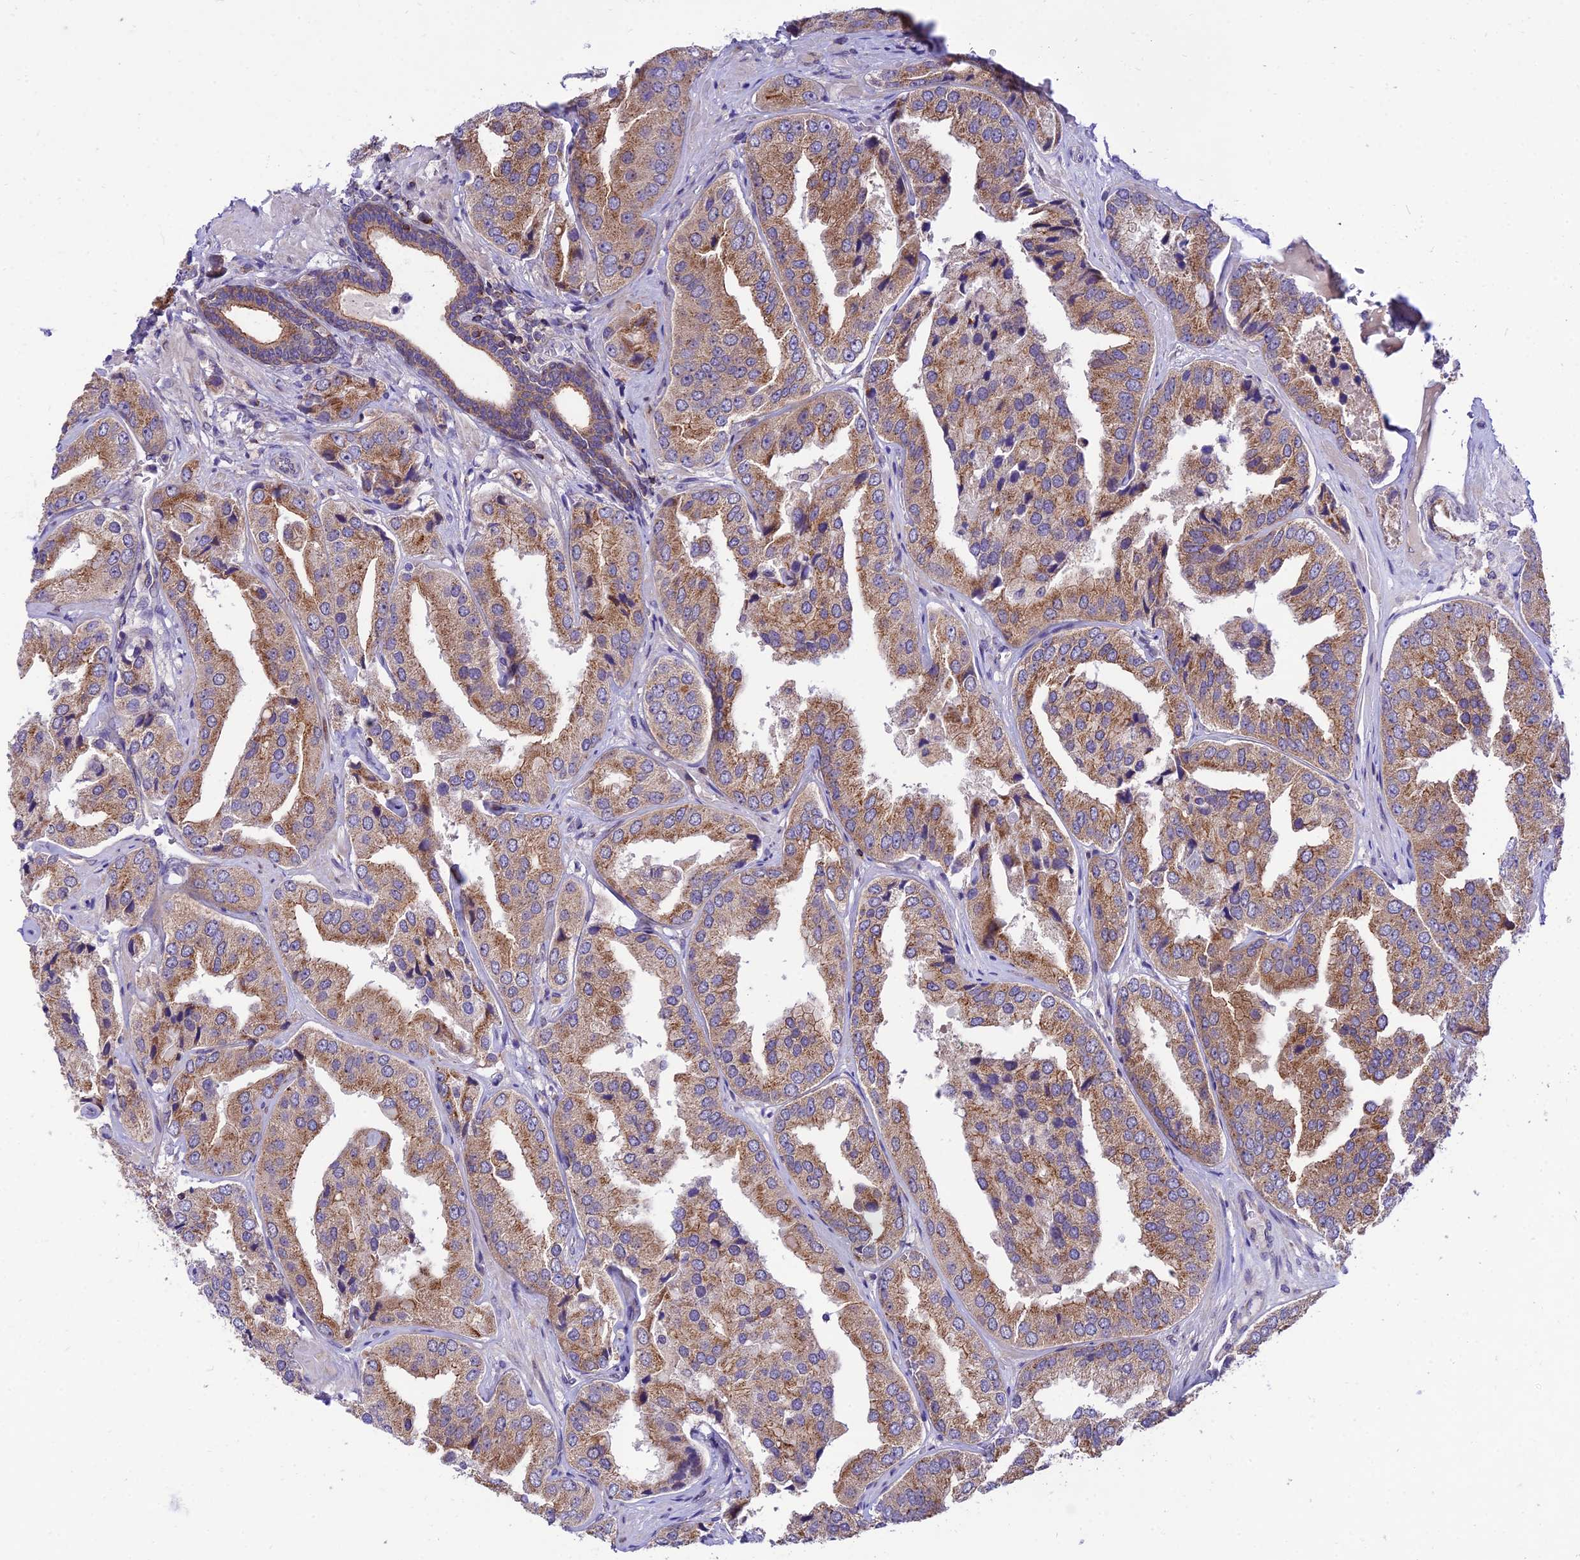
{"staining": {"intensity": "moderate", "quantity": ">75%", "location": "cytoplasmic/membranous"}, "tissue": "prostate cancer", "cell_type": "Tumor cells", "image_type": "cancer", "snomed": [{"axis": "morphology", "description": "Adenocarcinoma, High grade"}, {"axis": "topography", "description": "Prostate"}], "caption": "IHC image of adenocarcinoma (high-grade) (prostate) stained for a protein (brown), which demonstrates medium levels of moderate cytoplasmic/membranous positivity in approximately >75% of tumor cells.", "gene": "C6orf132", "patient": {"sex": "male", "age": 63}}